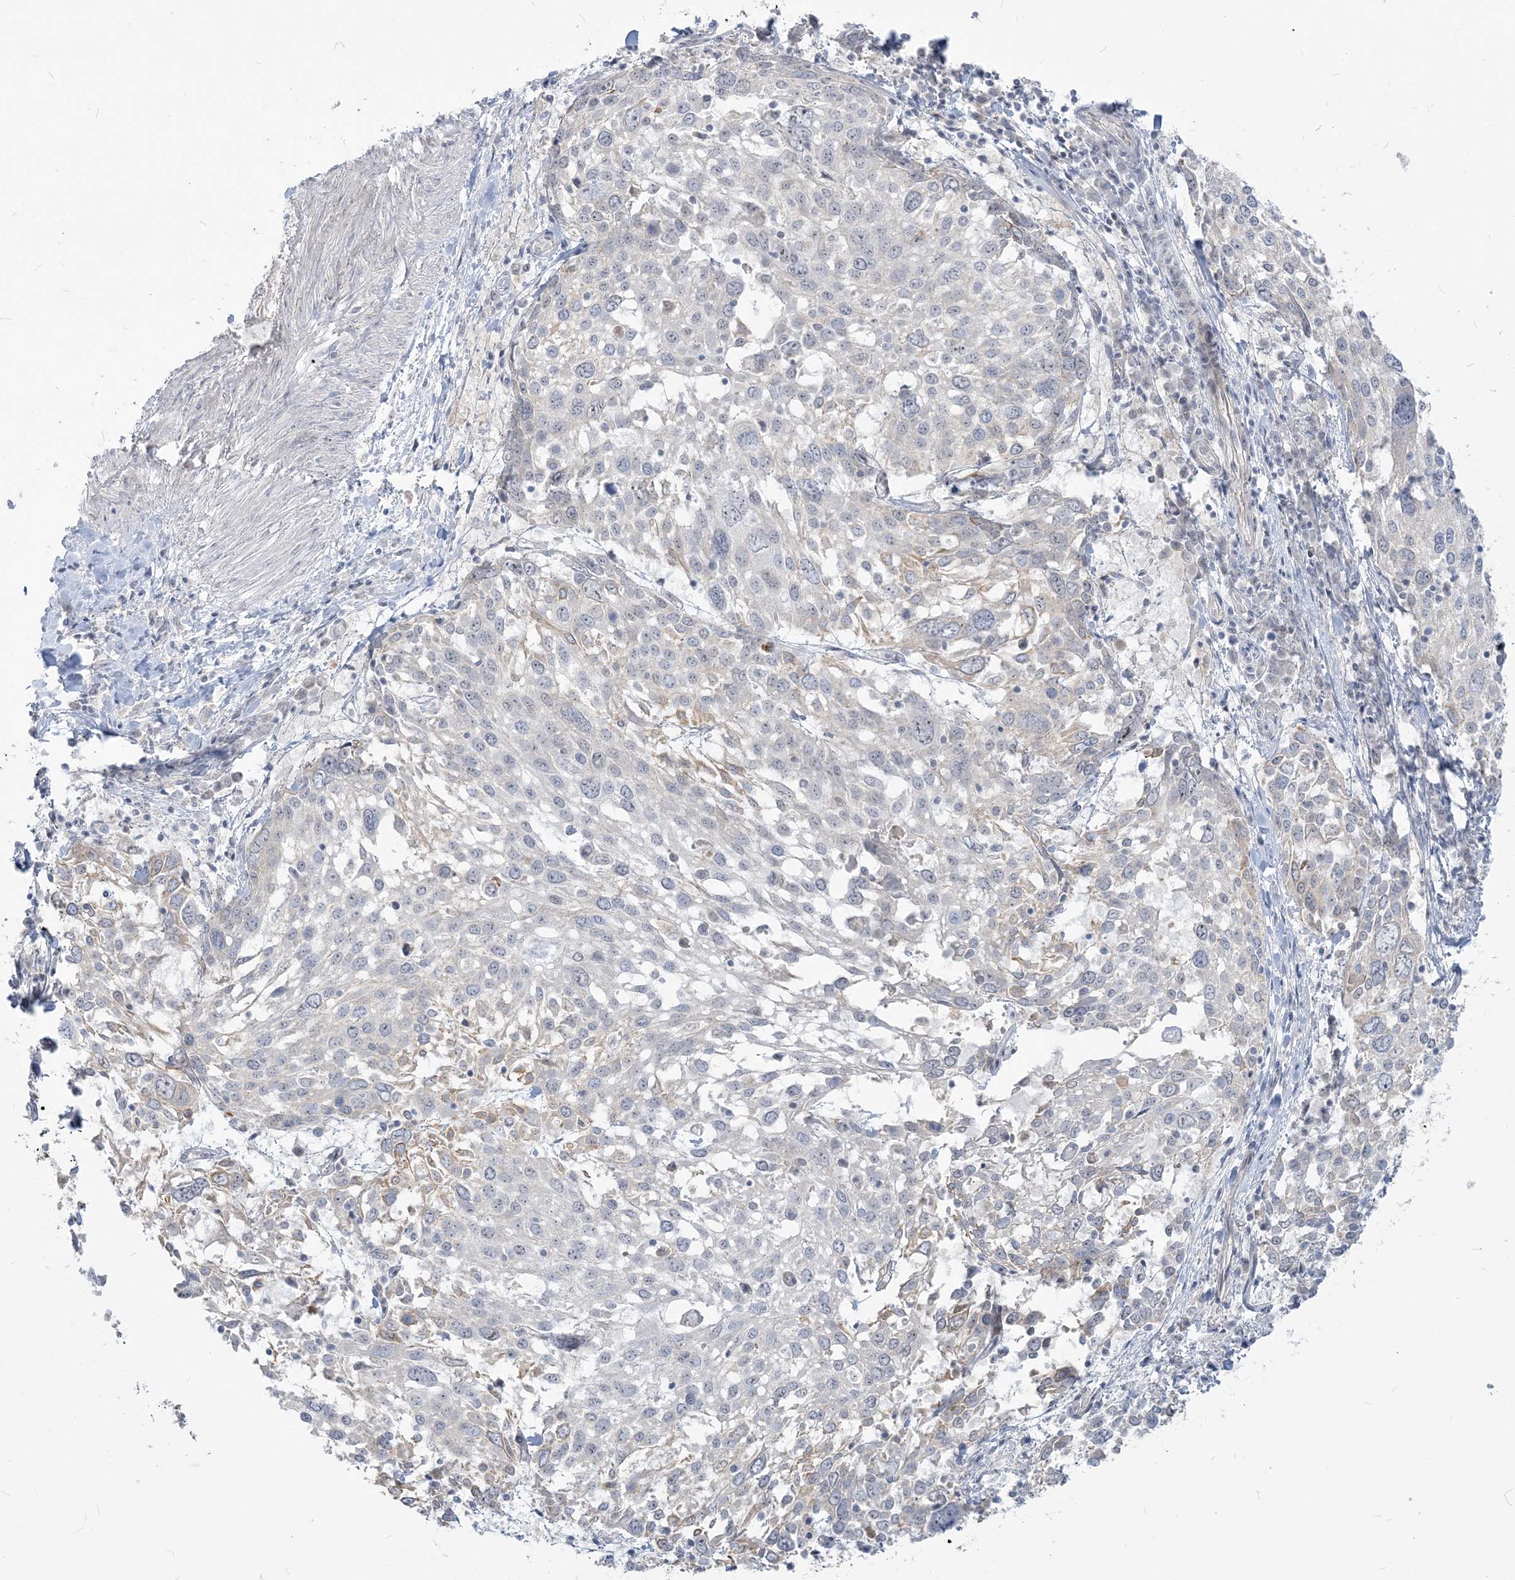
{"staining": {"intensity": "negative", "quantity": "none", "location": "none"}, "tissue": "lung cancer", "cell_type": "Tumor cells", "image_type": "cancer", "snomed": [{"axis": "morphology", "description": "Squamous cell carcinoma, NOS"}, {"axis": "topography", "description": "Lung"}], "caption": "This is an immunohistochemistry (IHC) micrograph of lung cancer. There is no expression in tumor cells.", "gene": "SDAD1", "patient": {"sex": "male", "age": 65}}